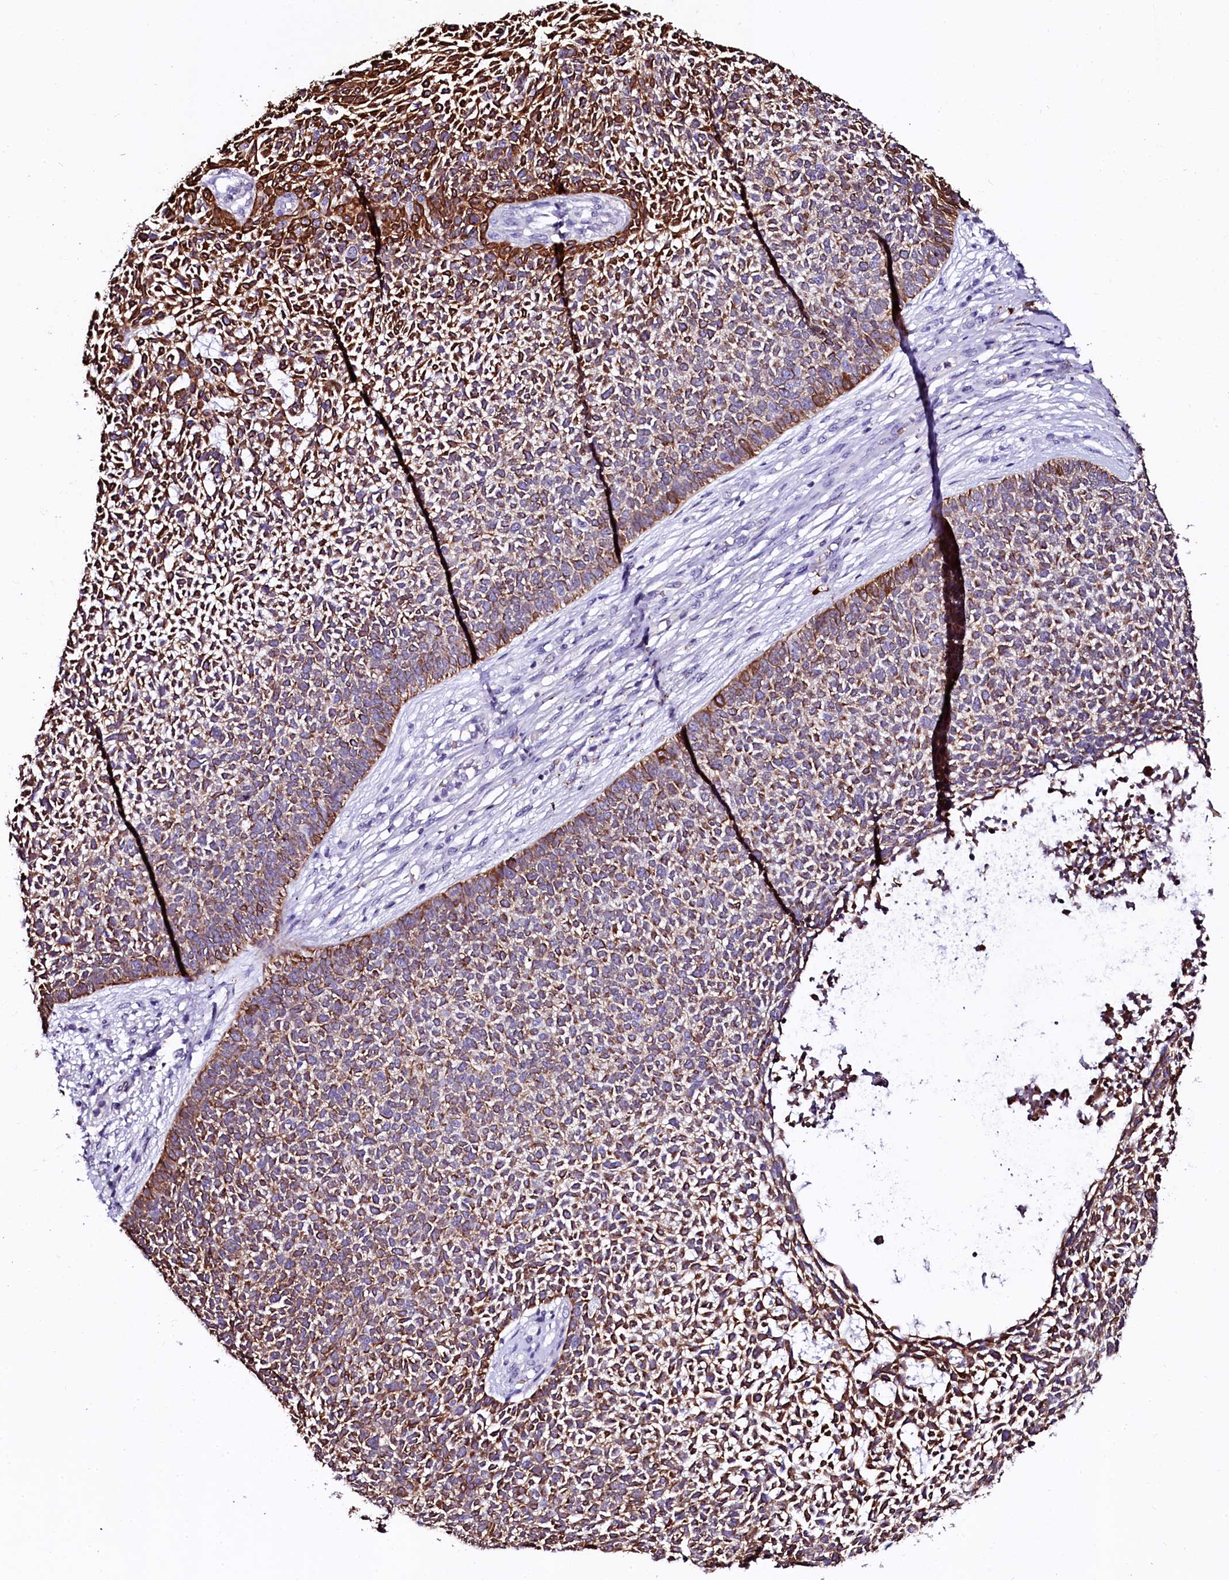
{"staining": {"intensity": "moderate", "quantity": ">75%", "location": "cytoplasmic/membranous"}, "tissue": "skin cancer", "cell_type": "Tumor cells", "image_type": "cancer", "snomed": [{"axis": "morphology", "description": "Basal cell carcinoma"}, {"axis": "topography", "description": "Skin"}], "caption": "High-magnification brightfield microscopy of skin basal cell carcinoma stained with DAB (brown) and counterstained with hematoxylin (blue). tumor cells exhibit moderate cytoplasmic/membranous positivity is identified in approximately>75% of cells.", "gene": "CTDSPL2", "patient": {"sex": "female", "age": 84}}